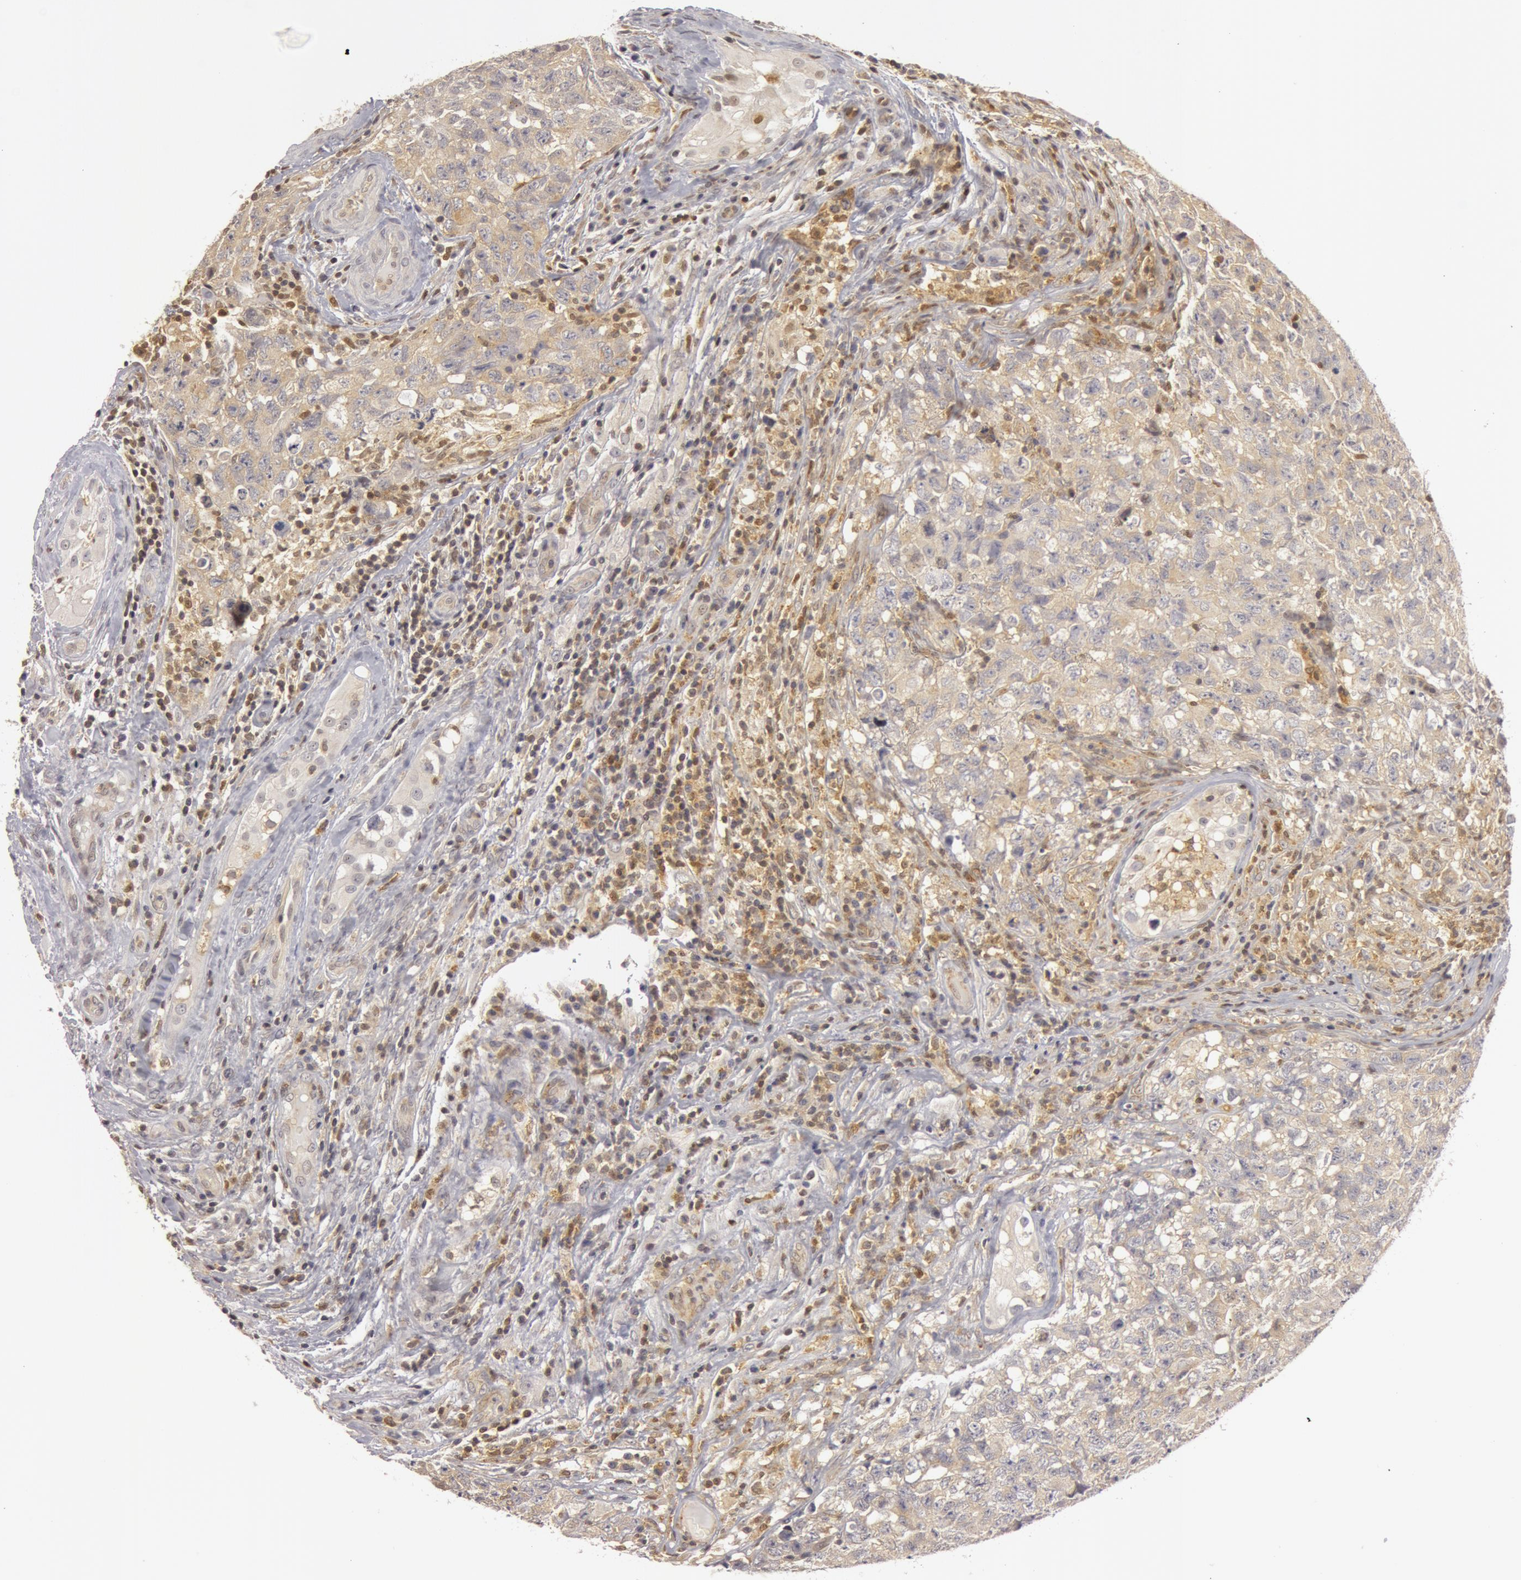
{"staining": {"intensity": "negative", "quantity": "none", "location": "none"}, "tissue": "testis cancer", "cell_type": "Tumor cells", "image_type": "cancer", "snomed": [{"axis": "morphology", "description": "Carcinoma, Embryonal, NOS"}, {"axis": "topography", "description": "Testis"}], "caption": "Photomicrograph shows no significant protein expression in tumor cells of testis cancer.", "gene": "OASL", "patient": {"sex": "male", "age": 31}}